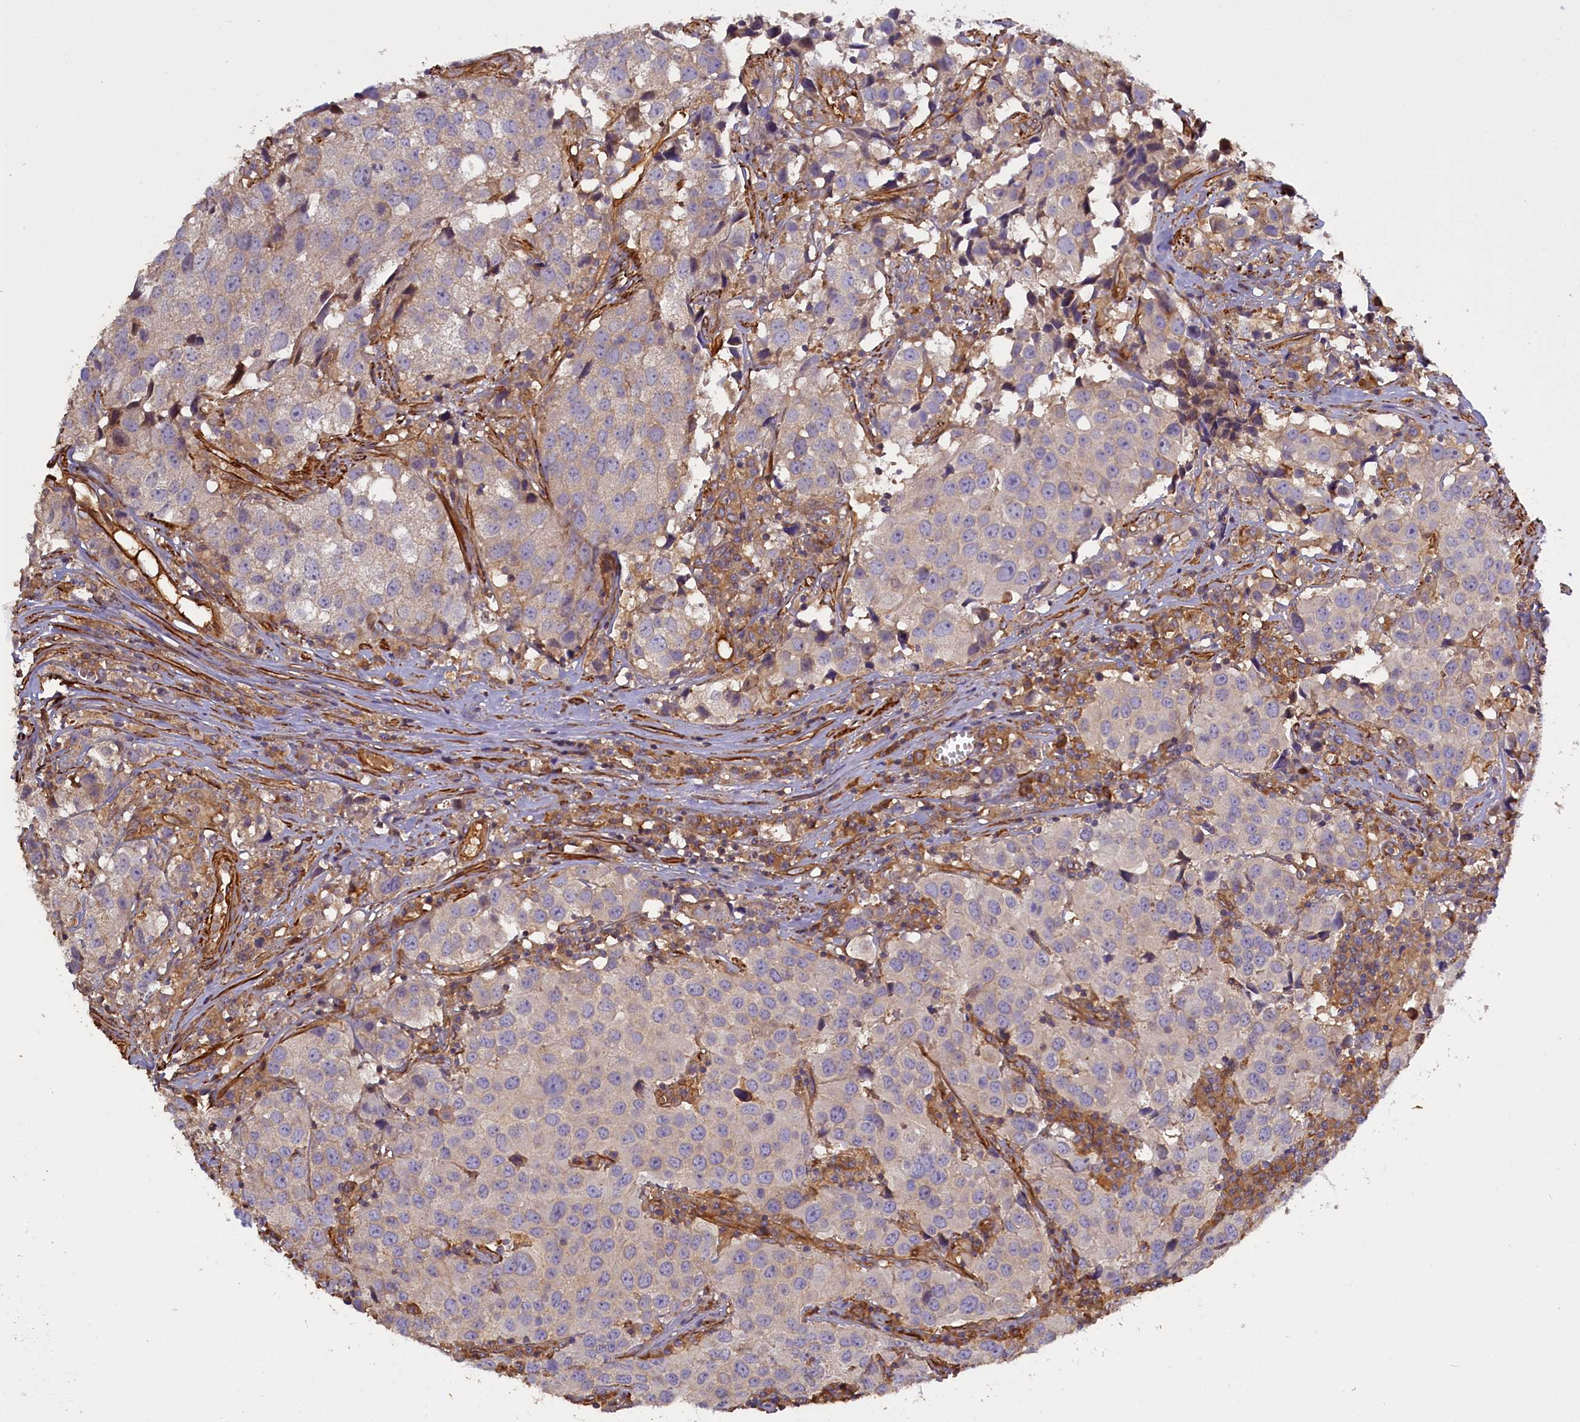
{"staining": {"intensity": "weak", "quantity": "<25%", "location": "cytoplasmic/membranous"}, "tissue": "urothelial cancer", "cell_type": "Tumor cells", "image_type": "cancer", "snomed": [{"axis": "morphology", "description": "Urothelial carcinoma, High grade"}, {"axis": "topography", "description": "Urinary bladder"}], "caption": "Tumor cells show no significant protein positivity in urothelial cancer.", "gene": "FUZ", "patient": {"sex": "female", "age": 75}}